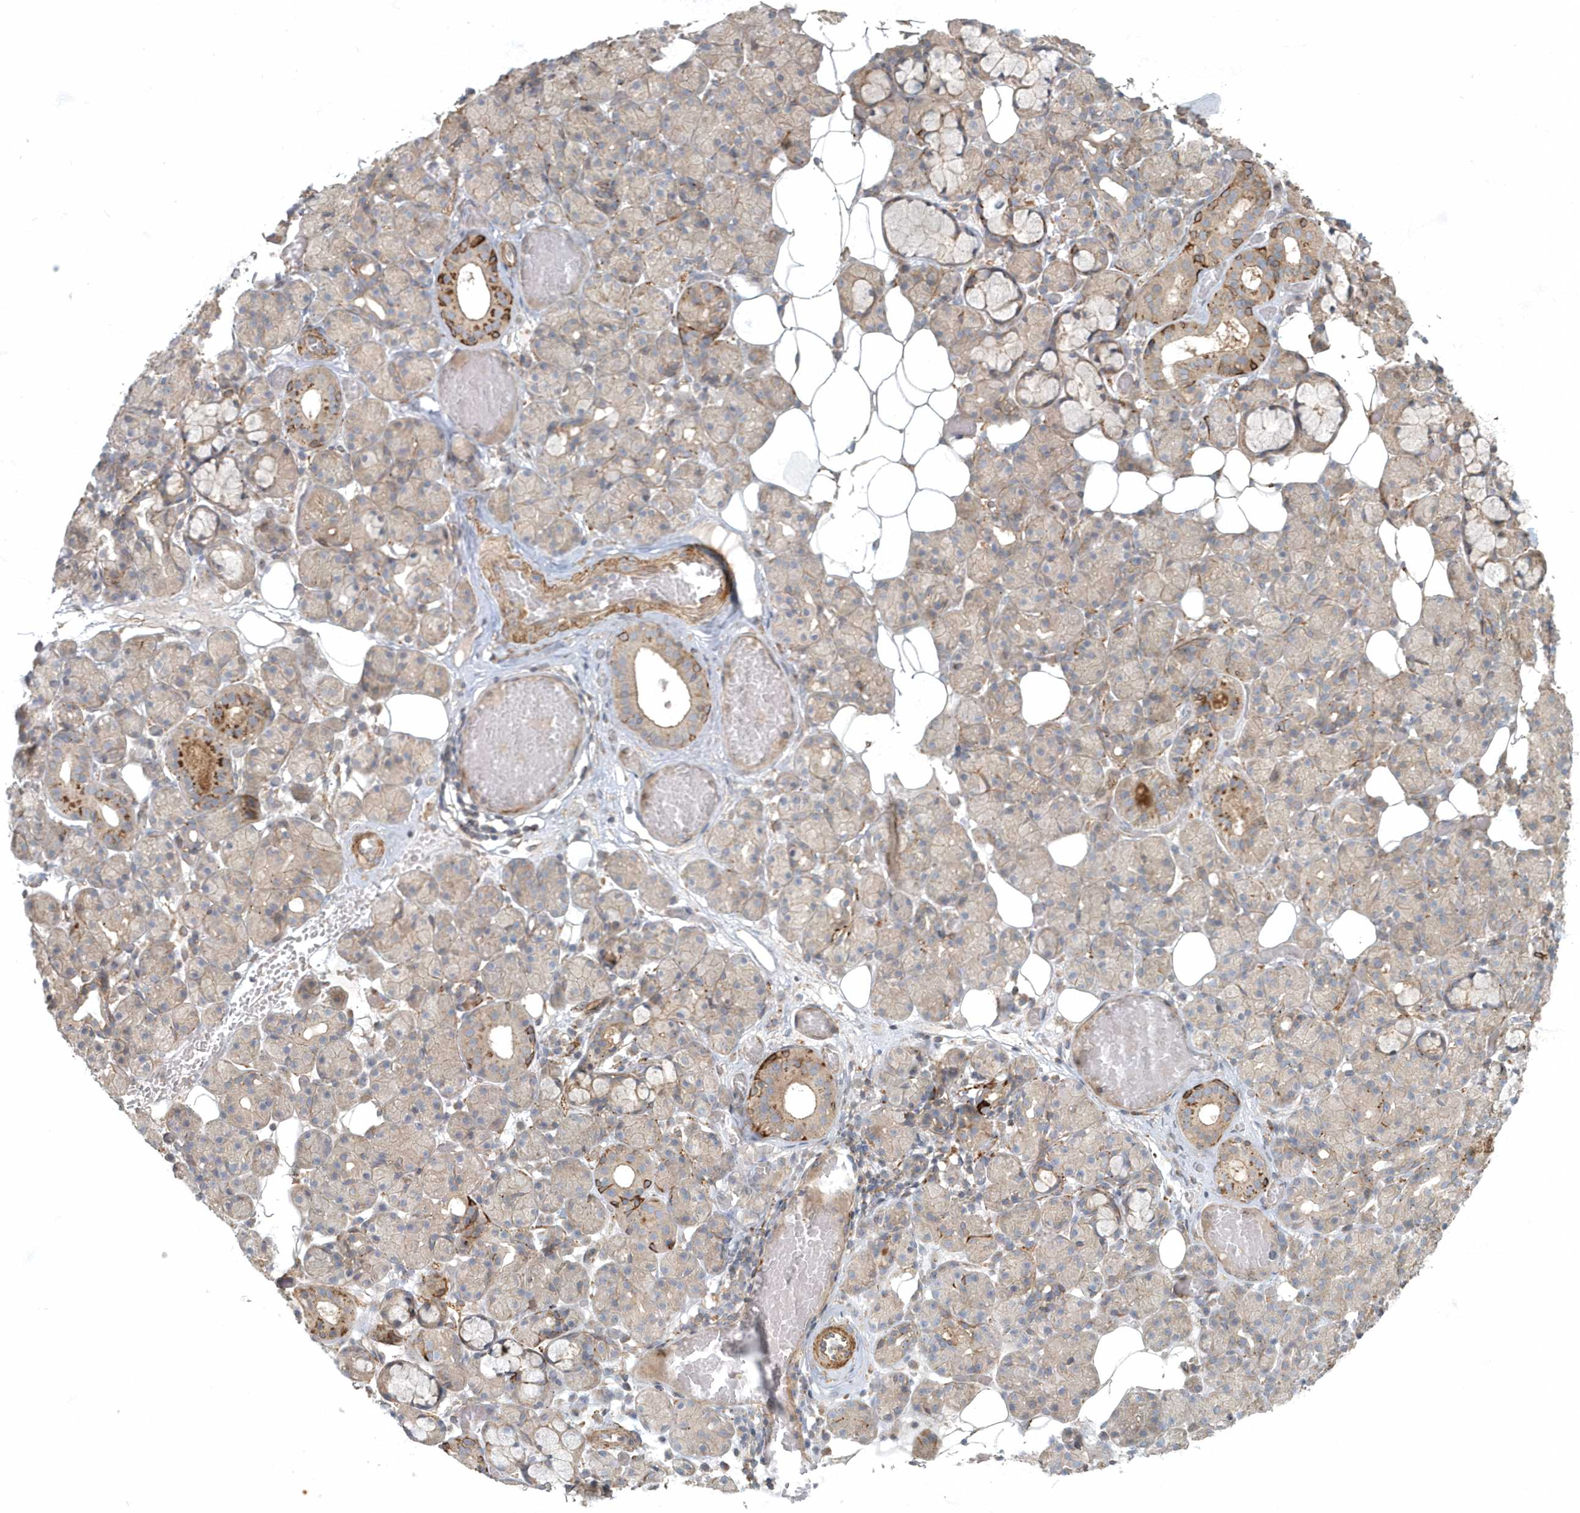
{"staining": {"intensity": "moderate", "quantity": "<25%", "location": "cytoplasmic/membranous"}, "tissue": "salivary gland", "cell_type": "Glandular cells", "image_type": "normal", "snomed": [{"axis": "morphology", "description": "Normal tissue, NOS"}, {"axis": "topography", "description": "Salivary gland"}], "caption": "Human salivary gland stained for a protein (brown) displays moderate cytoplasmic/membranous positive expression in about <25% of glandular cells.", "gene": "ARHGEF38", "patient": {"sex": "male", "age": 63}}